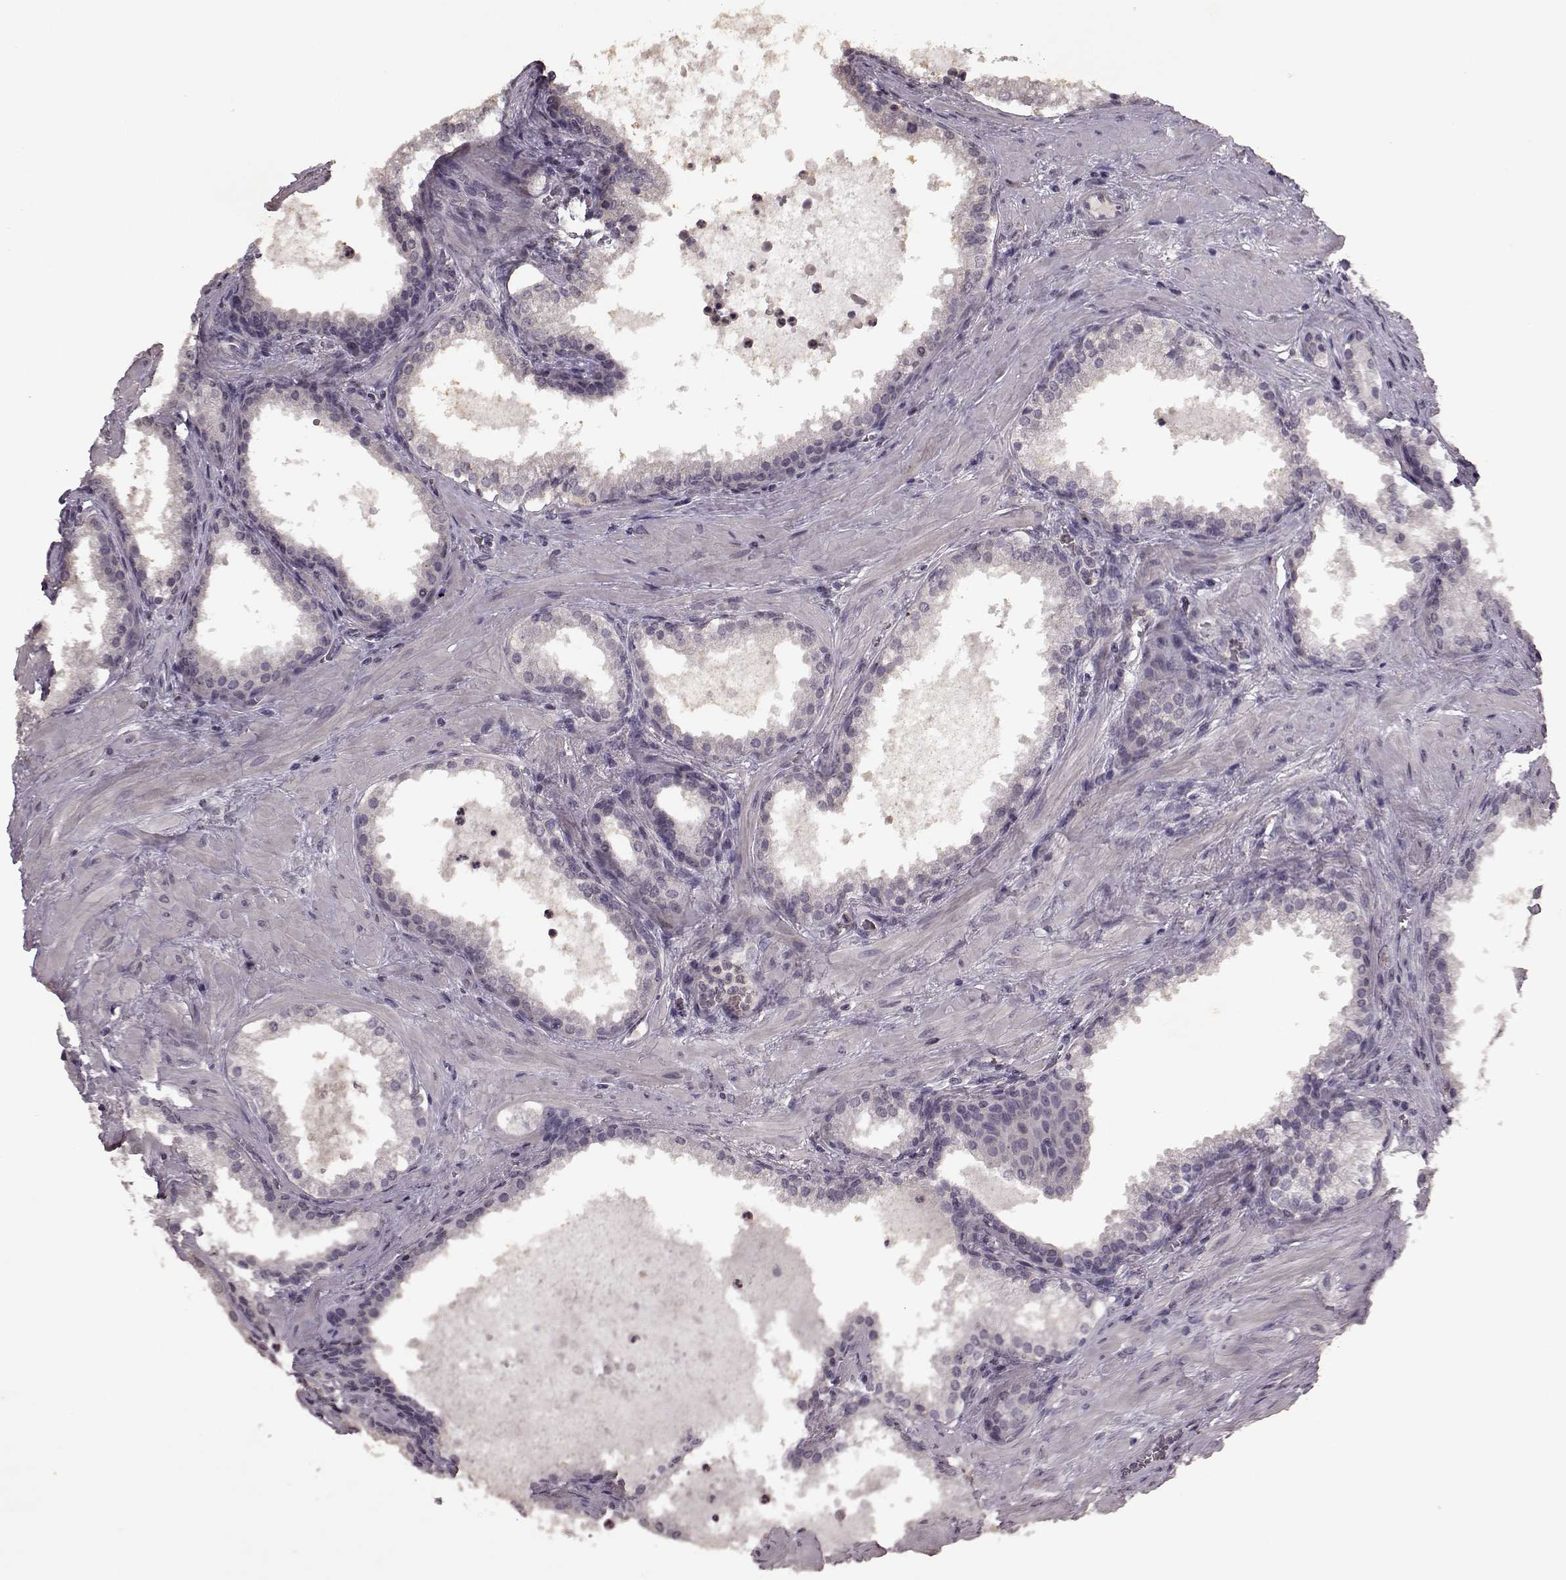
{"staining": {"intensity": "negative", "quantity": "none", "location": "none"}, "tissue": "prostate cancer", "cell_type": "Tumor cells", "image_type": "cancer", "snomed": [{"axis": "morphology", "description": "Adenocarcinoma, Low grade"}, {"axis": "topography", "description": "Prostate"}], "caption": "This is a photomicrograph of immunohistochemistry staining of prostate cancer (adenocarcinoma (low-grade)), which shows no positivity in tumor cells. (Immunohistochemistry, brightfield microscopy, high magnification).", "gene": "LHB", "patient": {"sex": "male", "age": 56}}